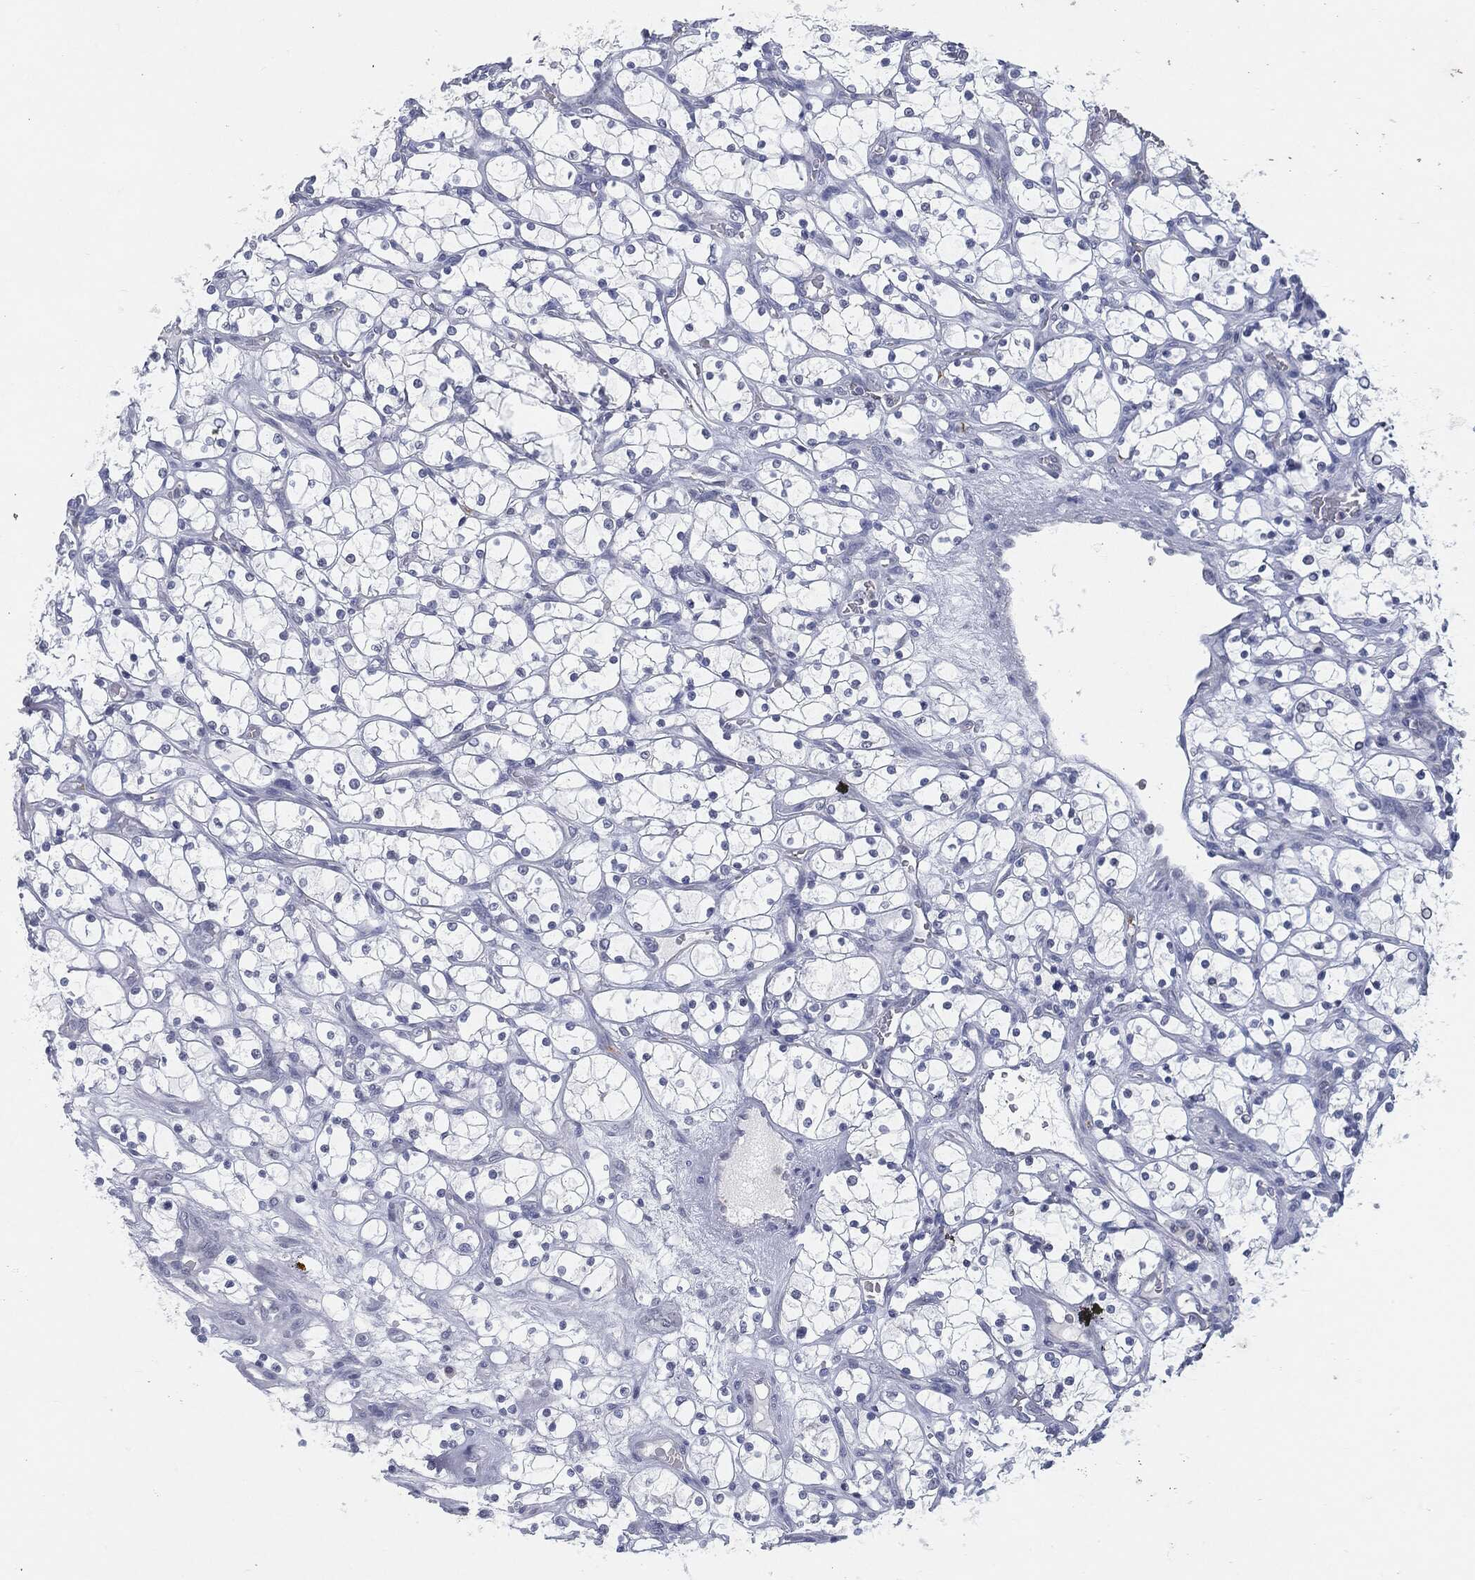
{"staining": {"intensity": "negative", "quantity": "none", "location": "none"}, "tissue": "renal cancer", "cell_type": "Tumor cells", "image_type": "cancer", "snomed": [{"axis": "morphology", "description": "Adenocarcinoma, NOS"}, {"axis": "topography", "description": "Kidney"}], "caption": "This is an IHC image of human adenocarcinoma (renal). There is no staining in tumor cells.", "gene": "PROM1", "patient": {"sex": "female", "age": 69}}